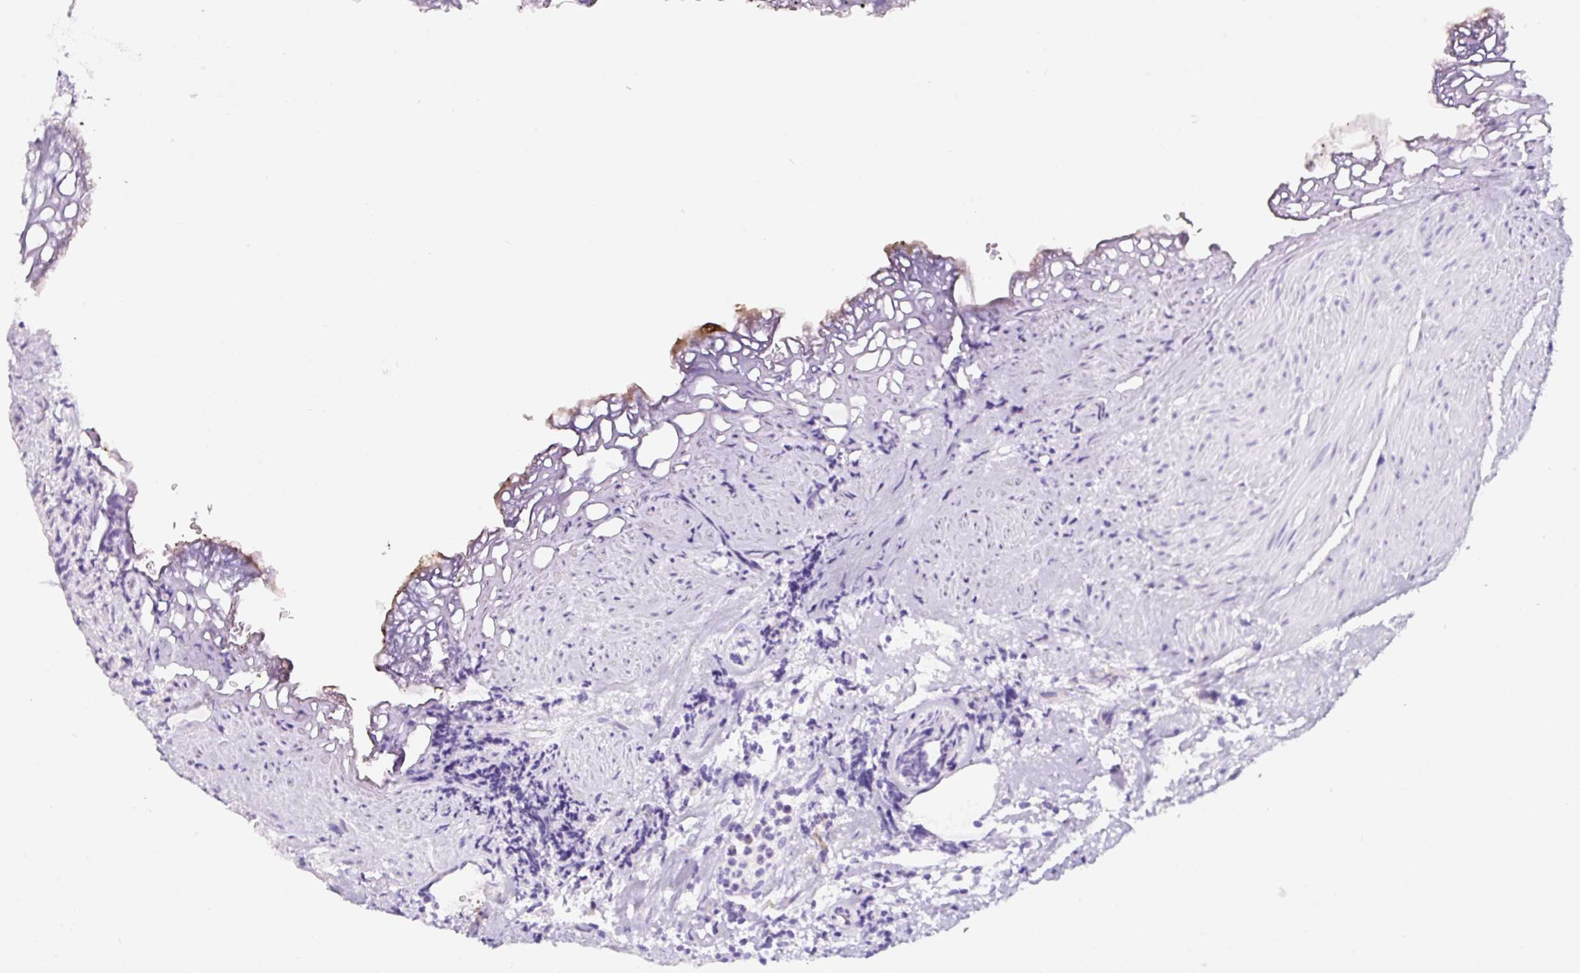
{"staining": {"intensity": "weak", "quantity": "<25%", "location": "cytoplasmic/membranous"}, "tissue": "prostate cancer", "cell_type": "Tumor cells", "image_type": "cancer", "snomed": [{"axis": "morphology", "description": "Adenocarcinoma, High grade"}, {"axis": "topography", "description": "Prostate"}], "caption": "High power microscopy image of an immunohistochemistry (IHC) histopathology image of prostate adenocarcinoma (high-grade), revealing no significant expression in tumor cells.", "gene": "DDOST", "patient": {"sex": "male", "age": 82}}